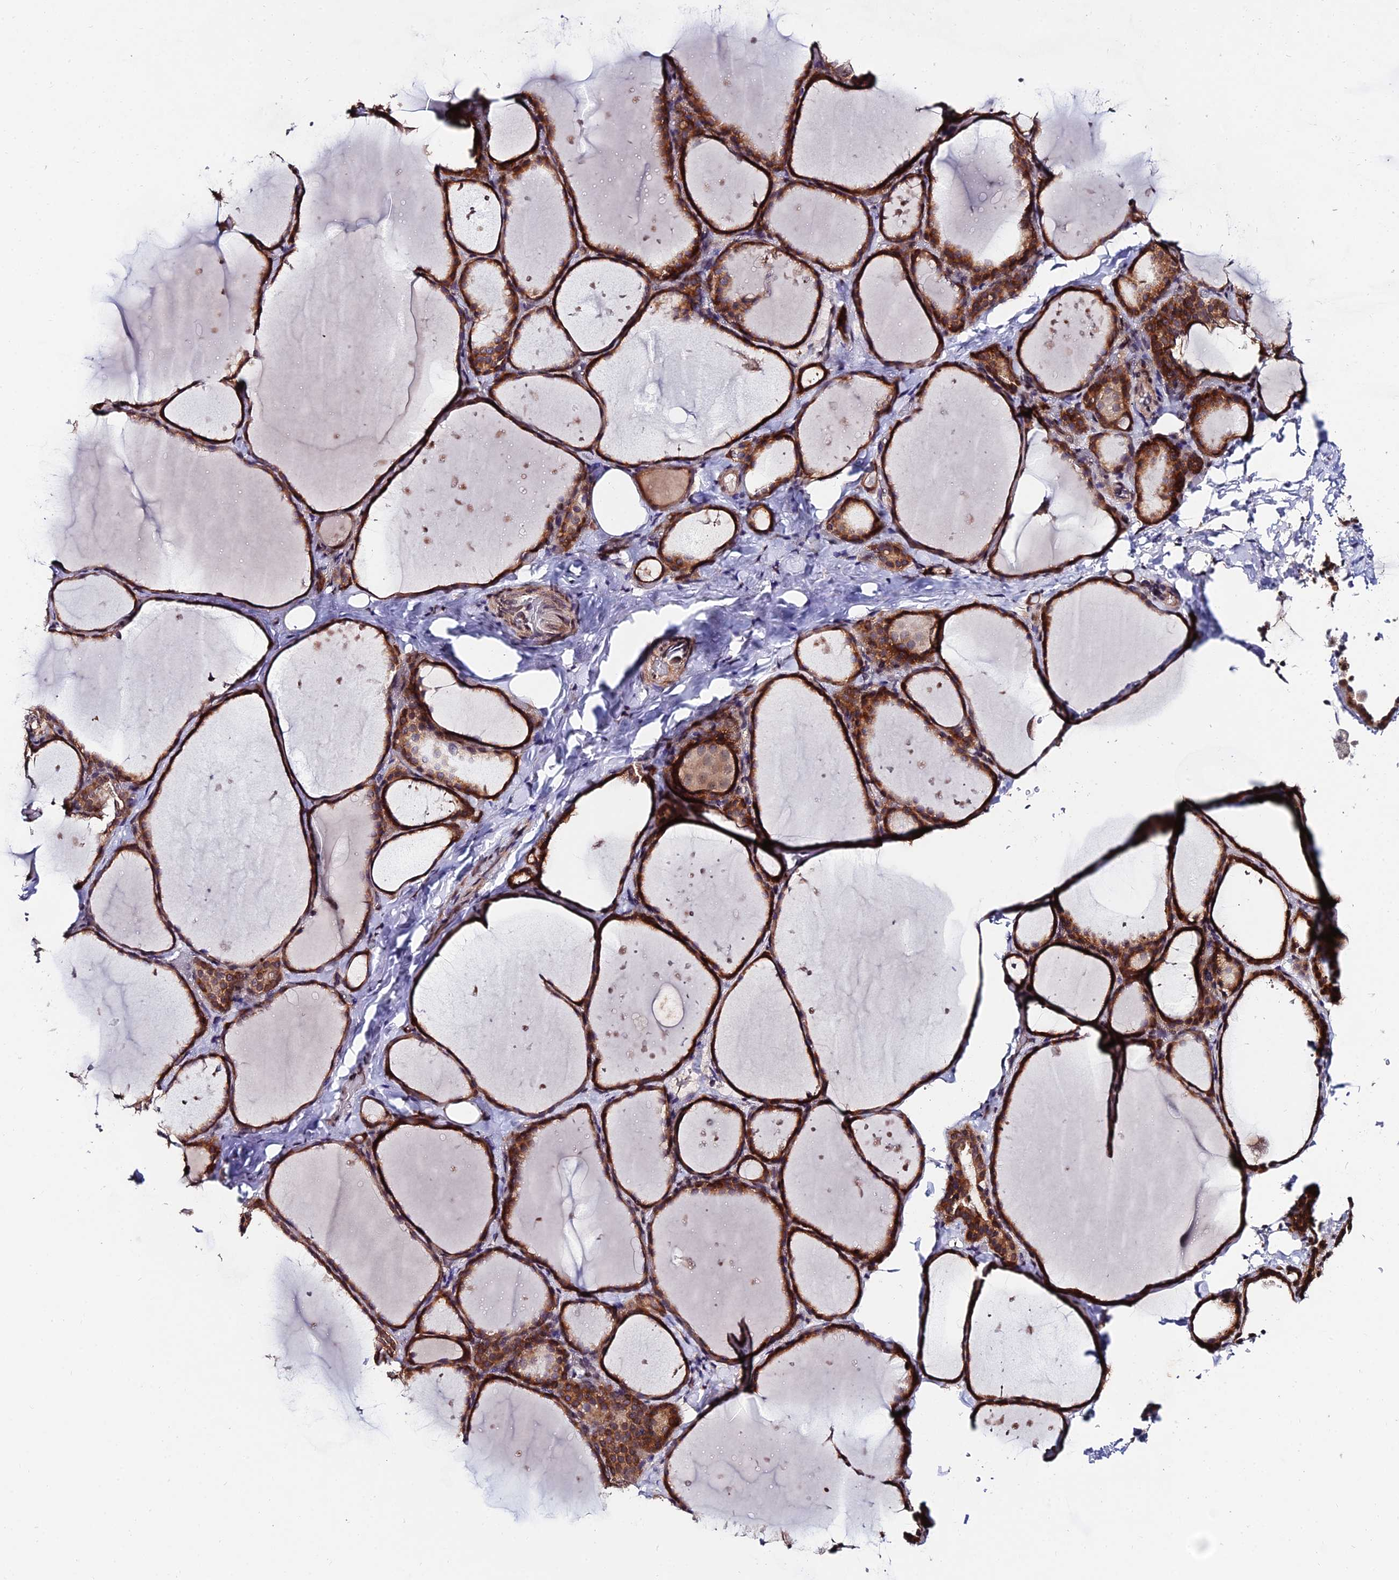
{"staining": {"intensity": "strong", "quantity": ">75%", "location": "cytoplasmic/membranous,nuclear"}, "tissue": "thyroid gland", "cell_type": "Glandular cells", "image_type": "normal", "snomed": [{"axis": "morphology", "description": "Normal tissue, NOS"}, {"axis": "topography", "description": "Thyroid gland"}], "caption": "Immunohistochemistry histopathology image of unremarkable thyroid gland: thyroid gland stained using immunohistochemistry exhibits high levels of strong protein expression localized specifically in the cytoplasmic/membranous,nuclear of glandular cells, appearing as a cytoplasmic/membranous,nuclear brown color.", "gene": "CDNF", "patient": {"sex": "female", "age": 44}}